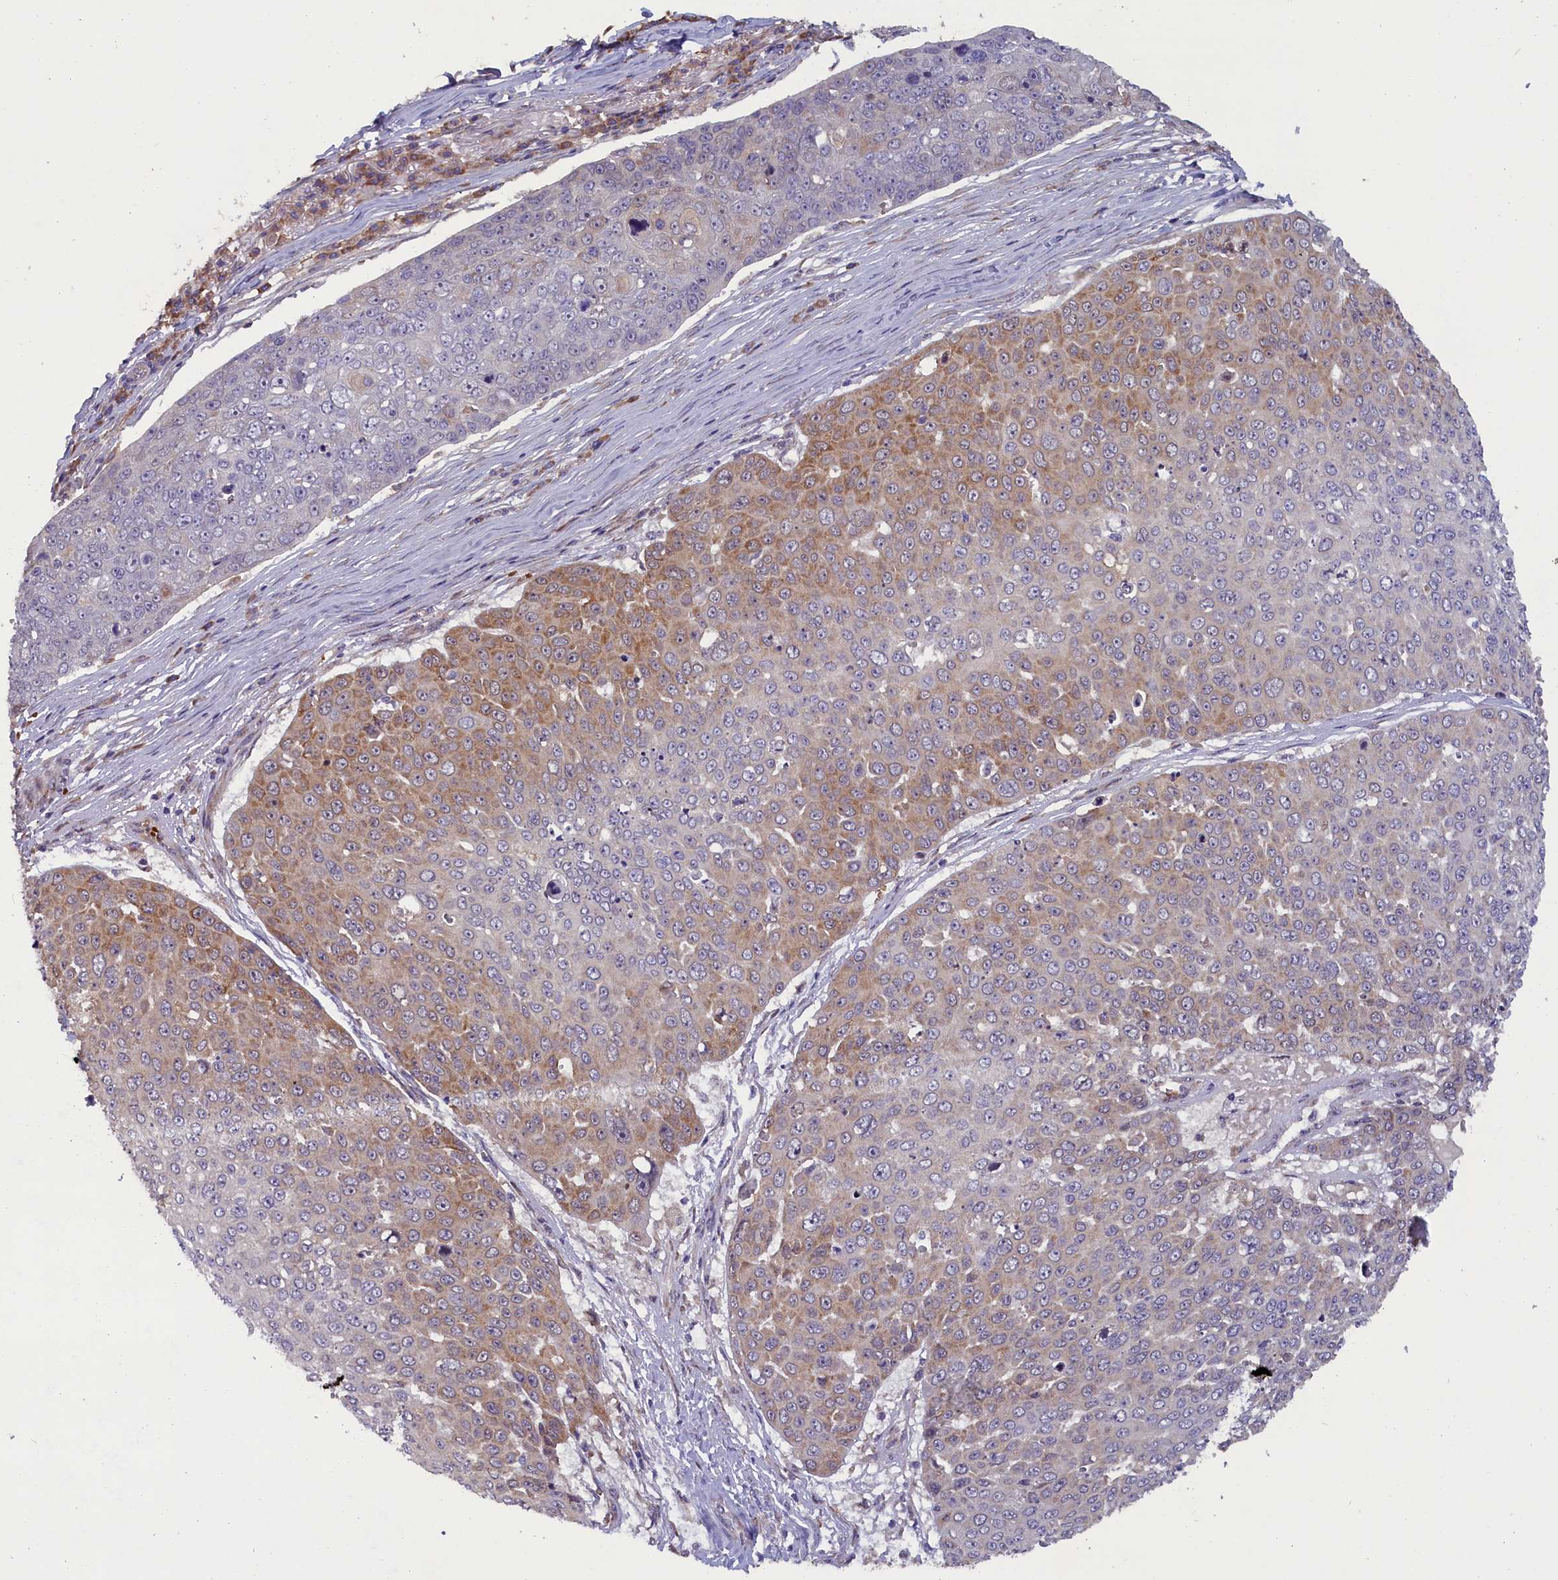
{"staining": {"intensity": "weak", "quantity": "25%-75%", "location": "cytoplasmic/membranous"}, "tissue": "skin cancer", "cell_type": "Tumor cells", "image_type": "cancer", "snomed": [{"axis": "morphology", "description": "Squamous cell carcinoma, NOS"}, {"axis": "topography", "description": "Skin"}], "caption": "Skin cancer (squamous cell carcinoma) stained with immunohistochemistry (IHC) shows weak cytoplasmic/membranous staining in about 25%-75% of tumor cells. (DAB IHC with brightfield microscopy, high magnification).", "gene": "CCDC9B", "patient": {"sex": "male", "age": 71}}